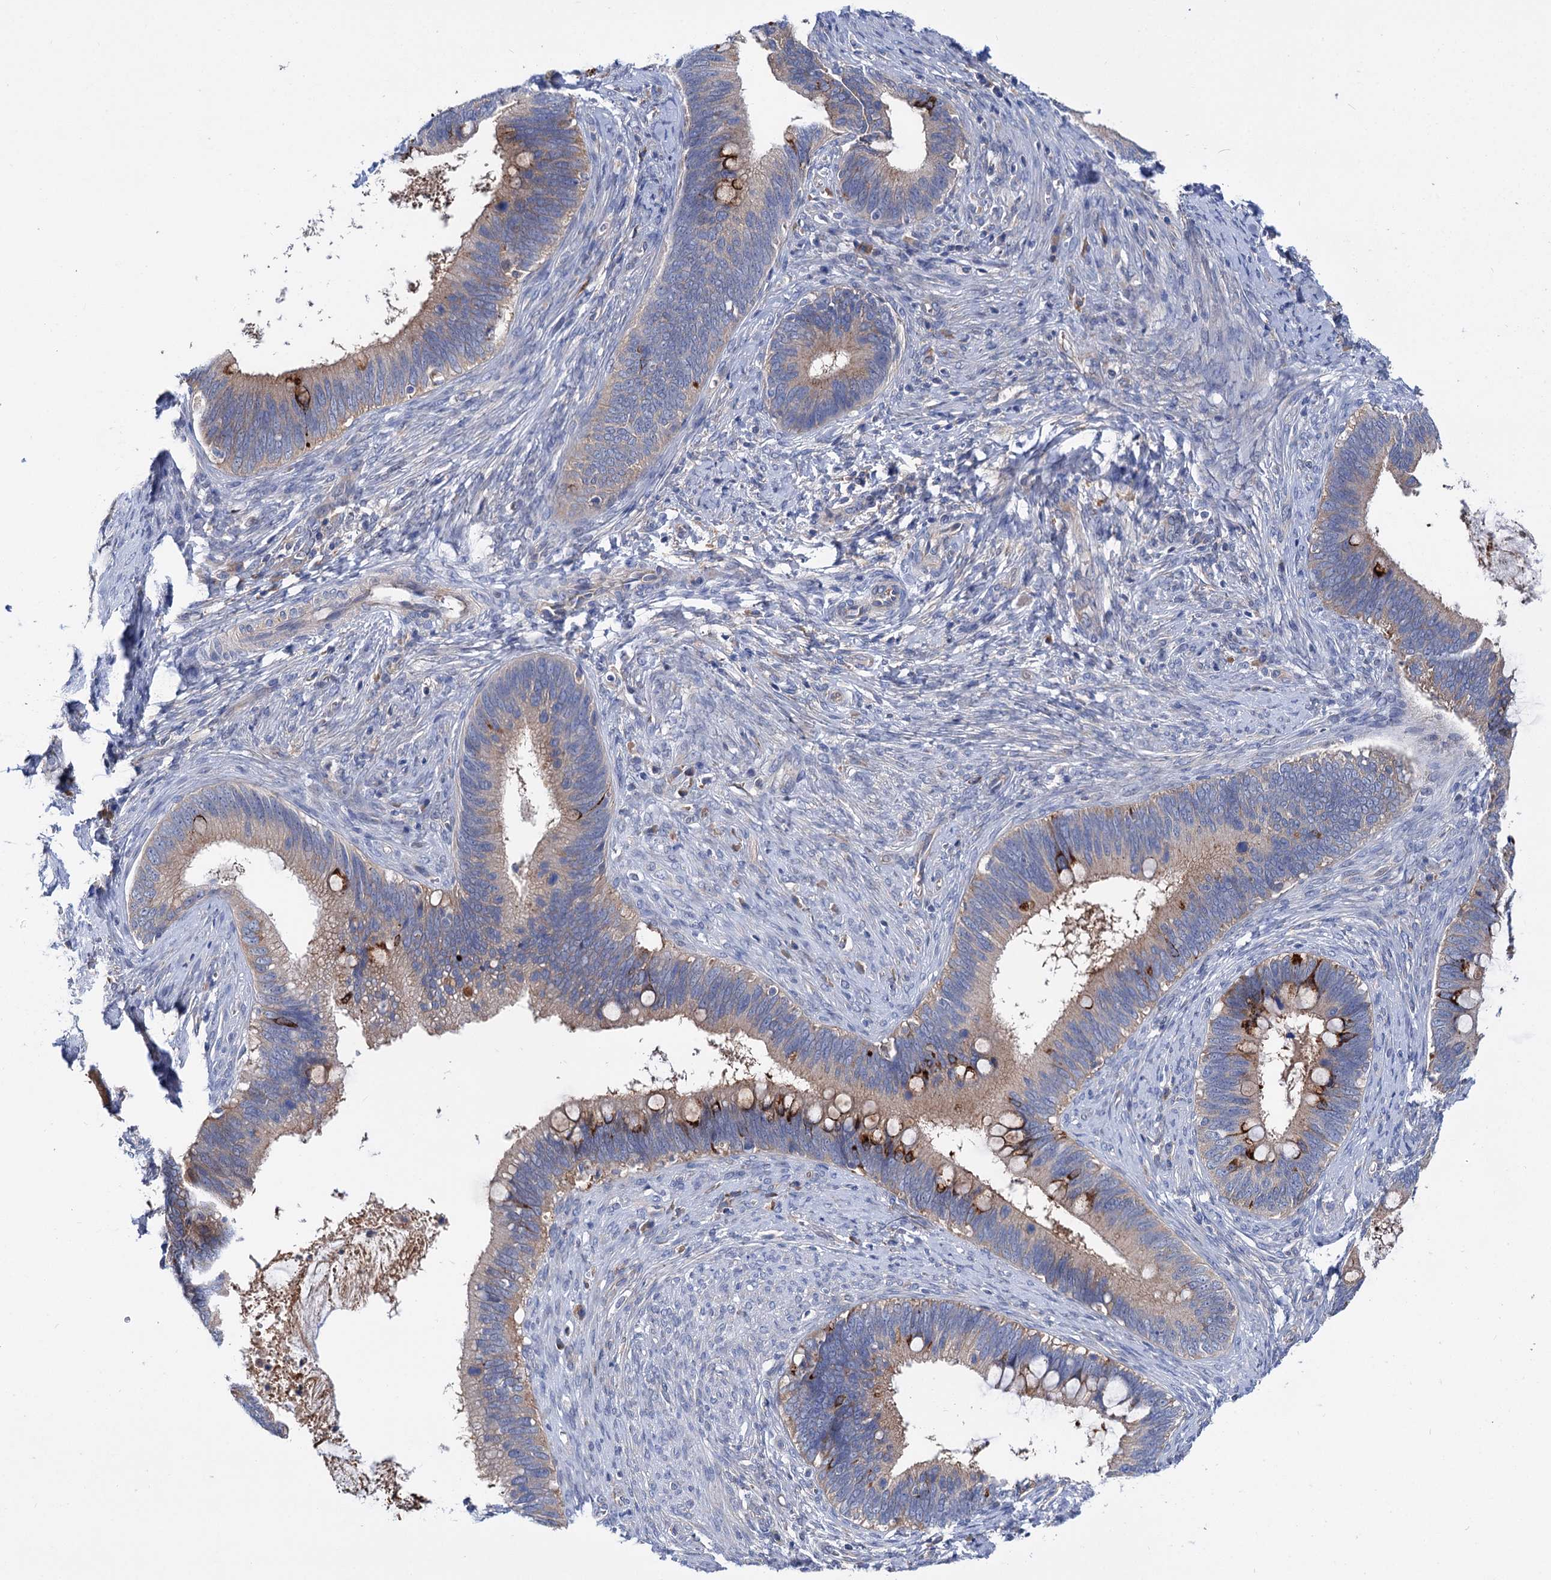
{"staining": {"intensity": "strong", "quantity": "<25%", "location": "cytoplasmic/membranous"}, "tissue": "cervical cancer", "cell_type": "Tumor cells", "image_type": "cancer", "snomed": [{"axis": "morphology", "description": "Adenocarcinoma, NOS"}, {"axis": "topography", "description": "Cervix"}], "caption": "Protein staining of cervical adenocarcinoma tissue exhibits strong cytoplasmic/membranous staining in about <25% of tumor cells.", "gene": "TRIM55", "patient": {"sex": "female", "age": 42}}